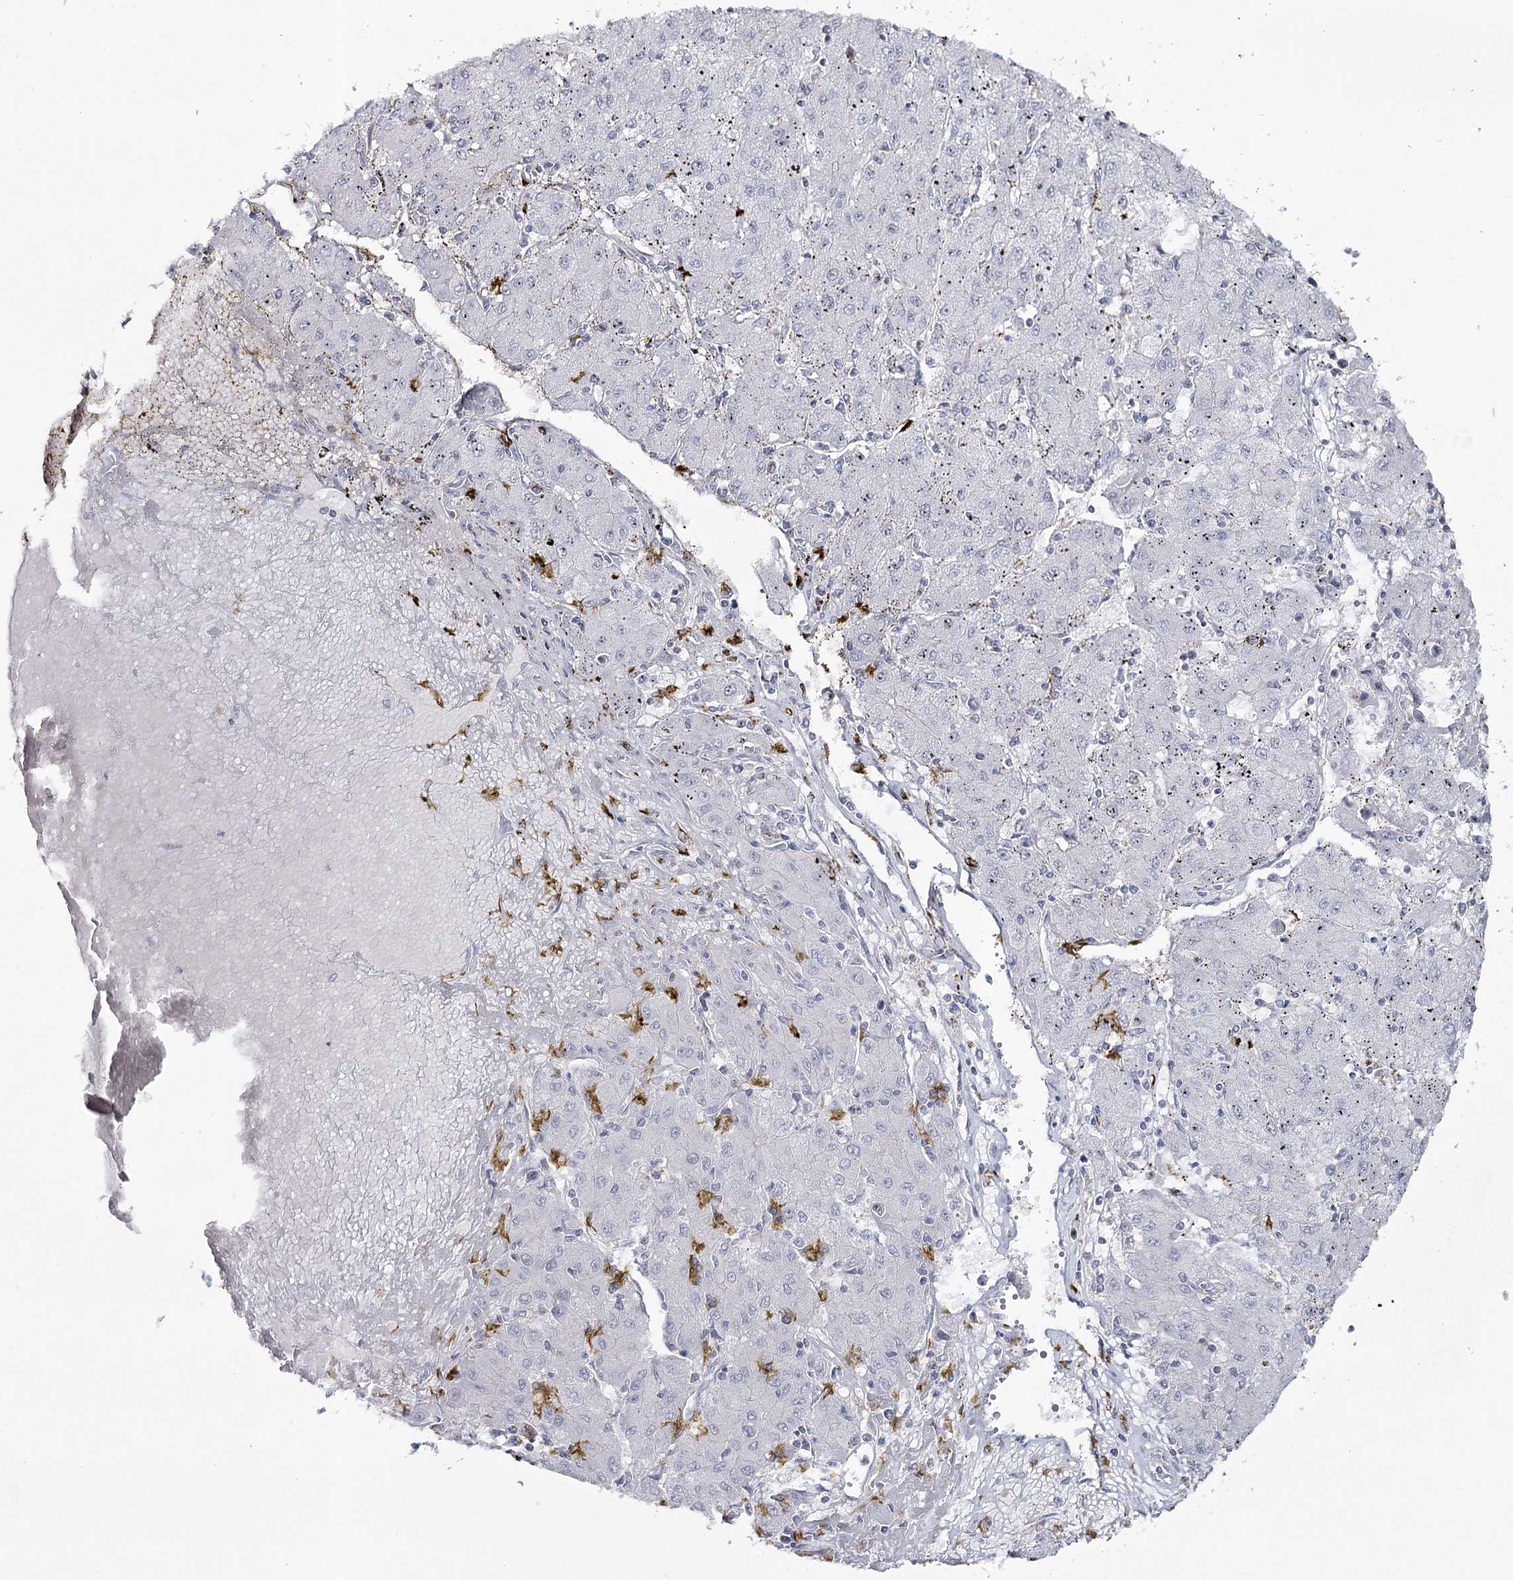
{"staining": {"intensity": "negative", "quantity": "none", "location": "none"}, "tissue": "liver cancer", "cell_type": "Tumor cells", "image_type": "cancer", "snomed": [{"axis": "morphology", "description": "Carcinoma, Hepatocellular, NOS"}, {"axis": "topography", "description": "Liver"}], "caption": "Immunohistochemical staining of human hepatocellular carcinoma (liver) displays no significant staining in tumor cells. The staining was performed using DAB (3,3'-diaminobenzidine) to visualize the protein expression in brown, while the nuclei were stained in blue with hematoxylin (Magnification: 20x).", "gene": "ZC3H8", "patient": {"sex": "male", "age": 72}}